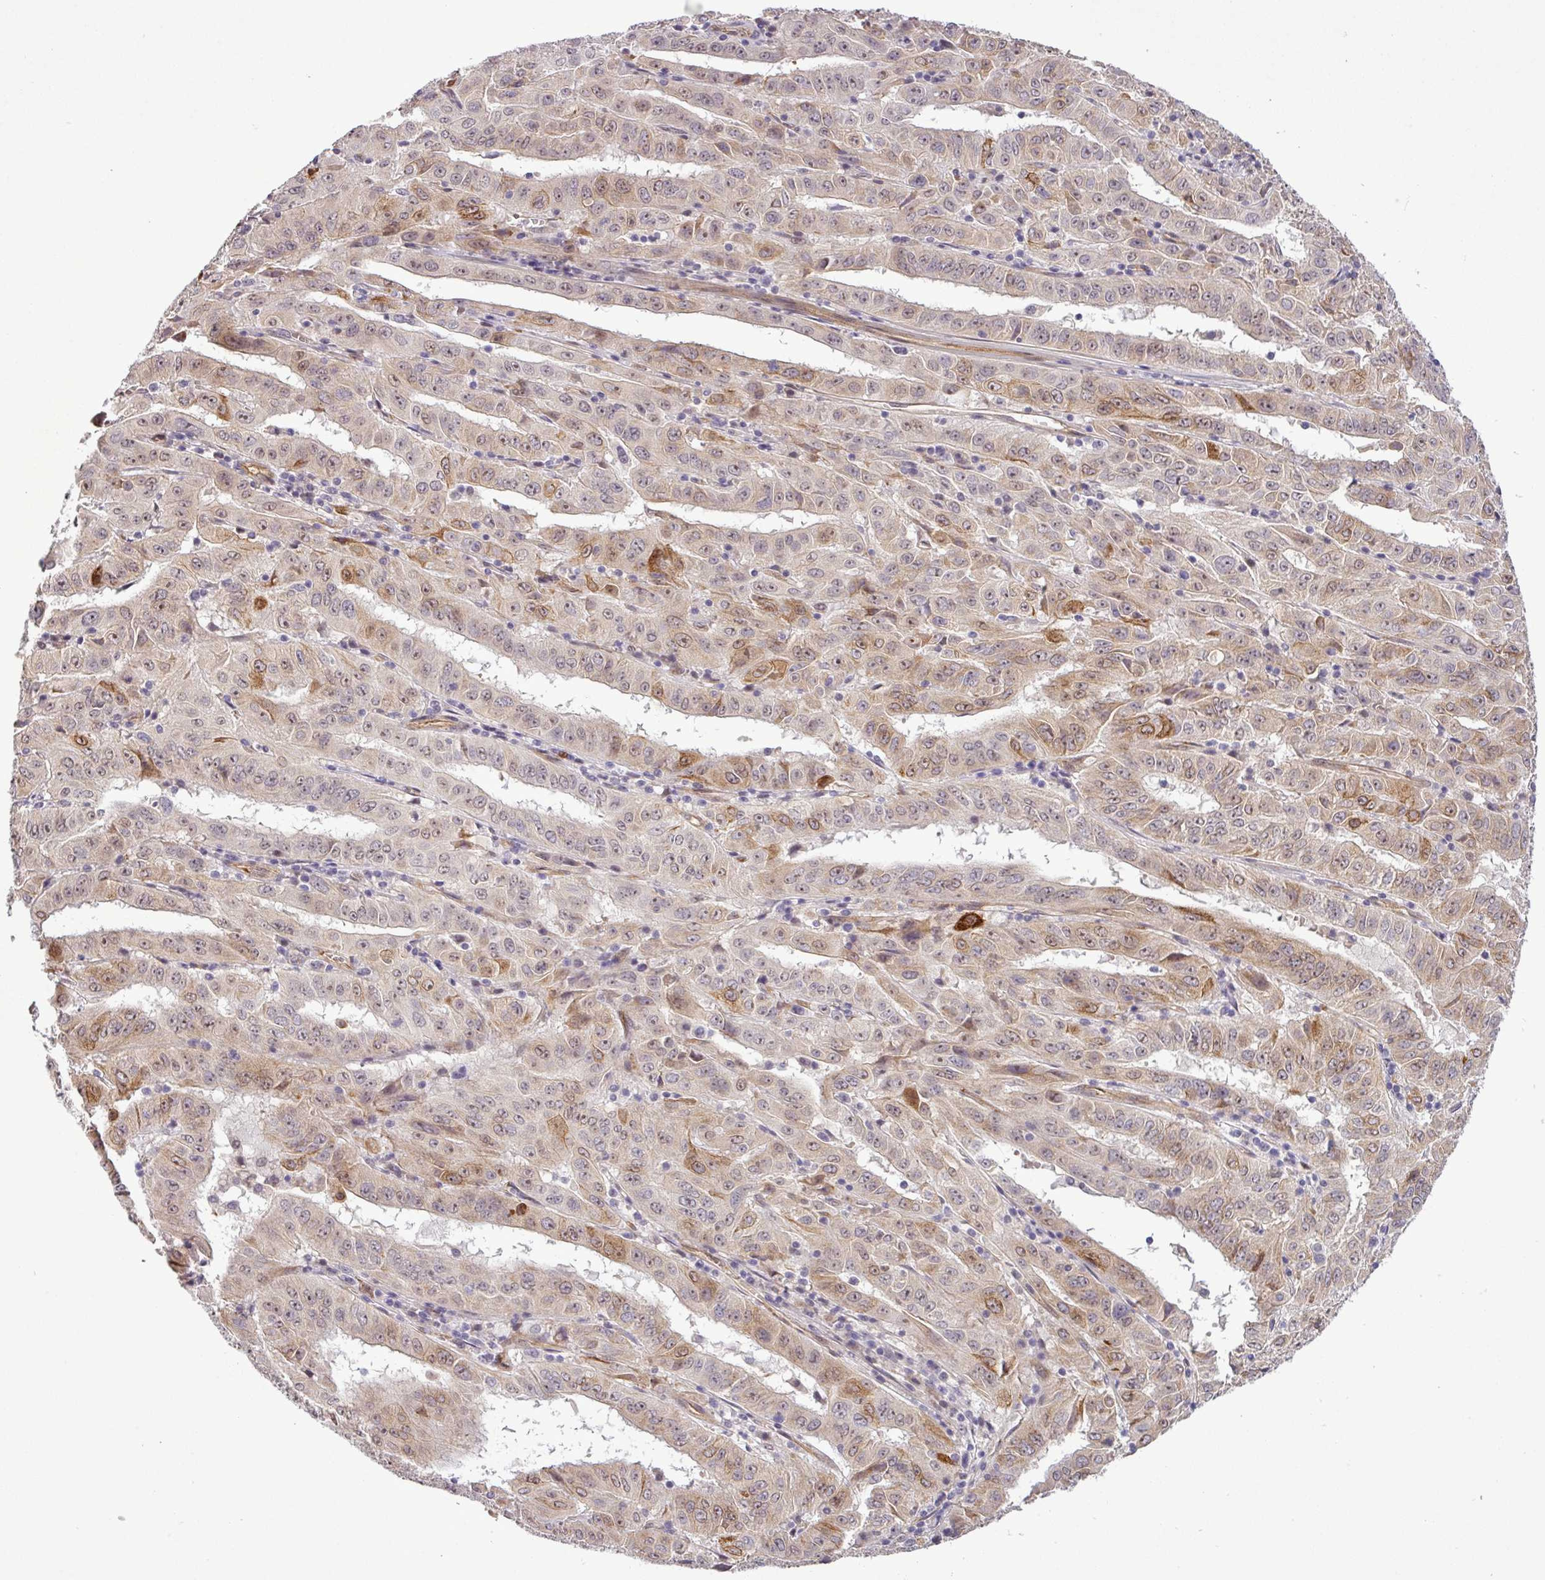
{"staining": {"intensity": "weak", "quantity": "25%-75%", "location": "cytoplasmic/membranous,nuclear"}, "tissue": "pancreatic cancer", "cell_type": "Tumor cells", "image_type": "cancer", "snomed": [{"axis": "morphology", "description": "Adenocarcinoma, NOS"}, {"axis": "topography", "description": "Pancreas"}], "caption": "Immunohistochemistry (DAB) staining of pancreatic adenocarcinoma exhibits weak cytoplasmic/membranous and nuclear protein expression in approximately 25%-75% of tumor cells. The protein of interest is shown in brown color, while the nuclei are stained blue.", "gene": "PCDH1", "patient": {"sex": "male", "age": 63}}